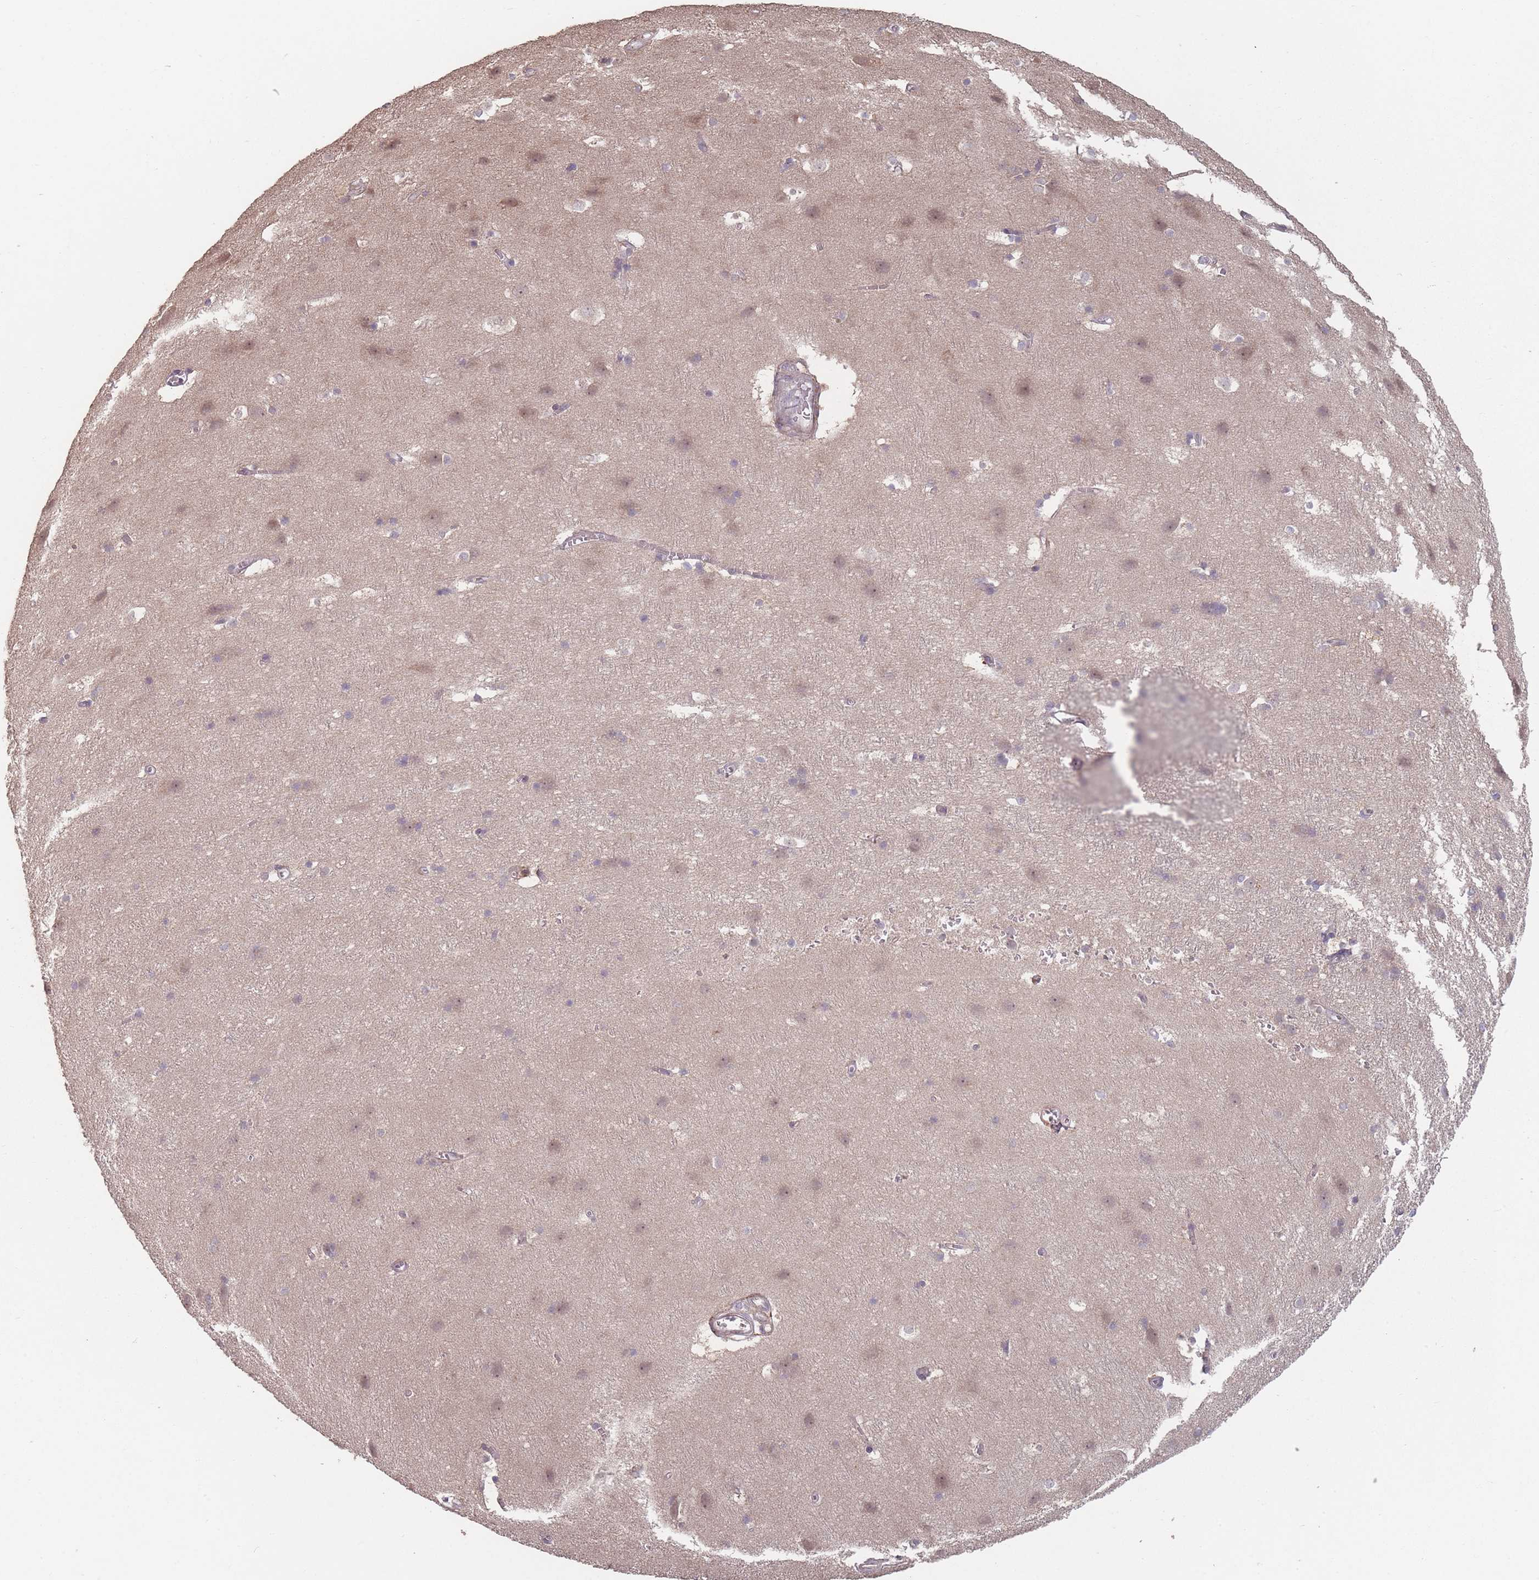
{"staining": {"intensity": "weak", "quantity": "25%-75%", "location": "cytoplasmic/membranous"}, "tissue": "cerebral cortex", "cell_type": "Endothelial cells", "image_type": "normal", "snomed": [{"axis": "morphology", "description": "Normal tissue, NOS"}, {"axis": "topography", "description": "Cerebral cortex"}], "caption": "Brown immunohistochemical staining in normal cerebral cortex displays weak cytoplasmic/membranous expression in about 25%-75% of endothelial cells. (DAB (3,3'-diaminobenzidine) = brown stain, brightfield microscopy at high magnification).", "gene": "ERCC6L", "patient": {"sex": "male", "age": 54}}